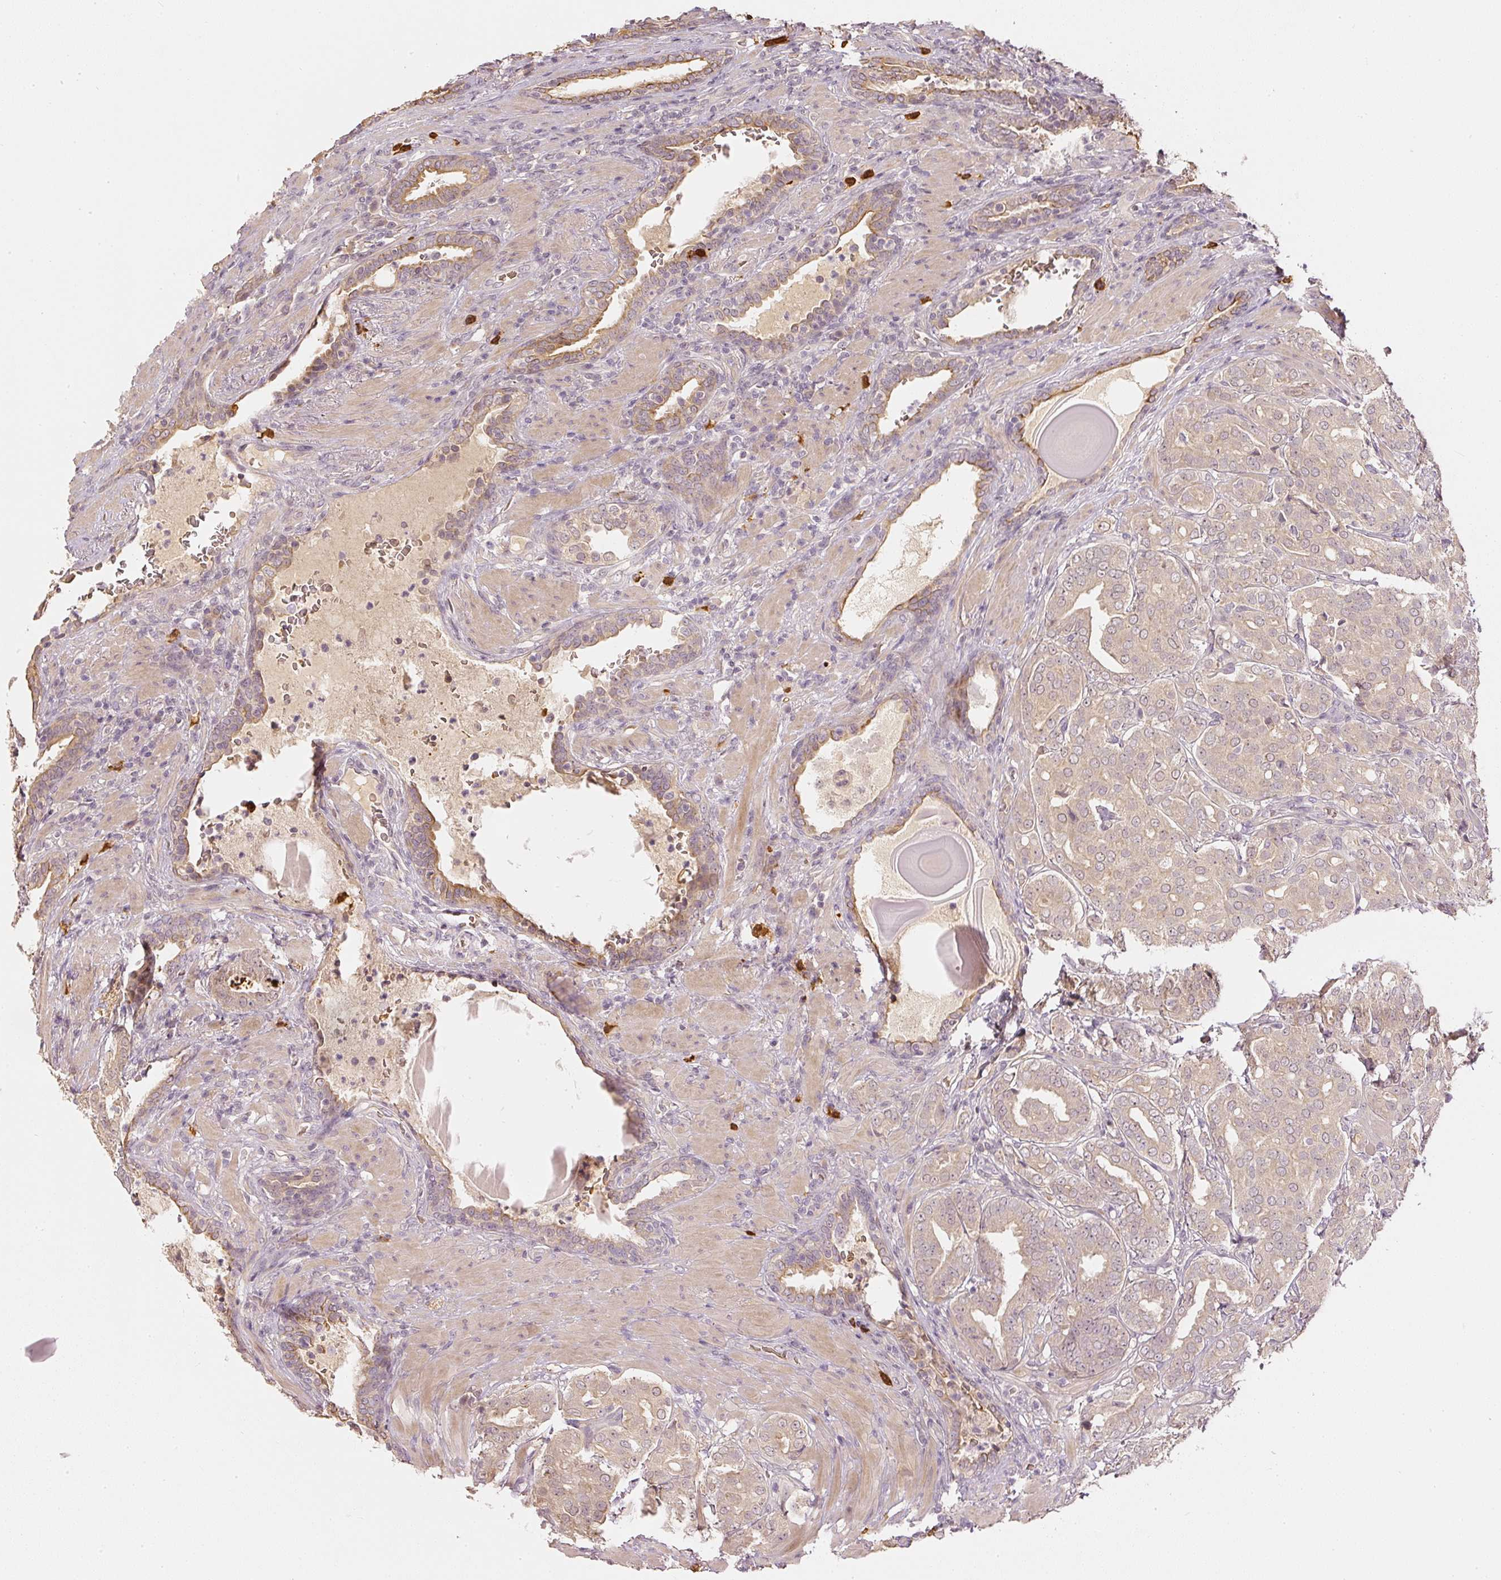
{"staining": {"intensity": "moderate", "quantity": ">75%", "location": "cytoplasmic/membranous"}, "tissue": "prostate cancer", "cell_type": "Tumor cells", "image_type": "cancer", "snomed": [{"axis": "morphology", "description": "Adenocarcinoma, High grade"}, {"axis": "topography", "description": "Prostate"}], "caption": "Protein staining of prostate cancer (high-grade adenocarcinoma) tissue exhibits moderate cytoplasmic/membranous staining in approximately >75% of tumor cells.", "gene": "GZMA", "patient": {"sex": "male", "age": 68}}